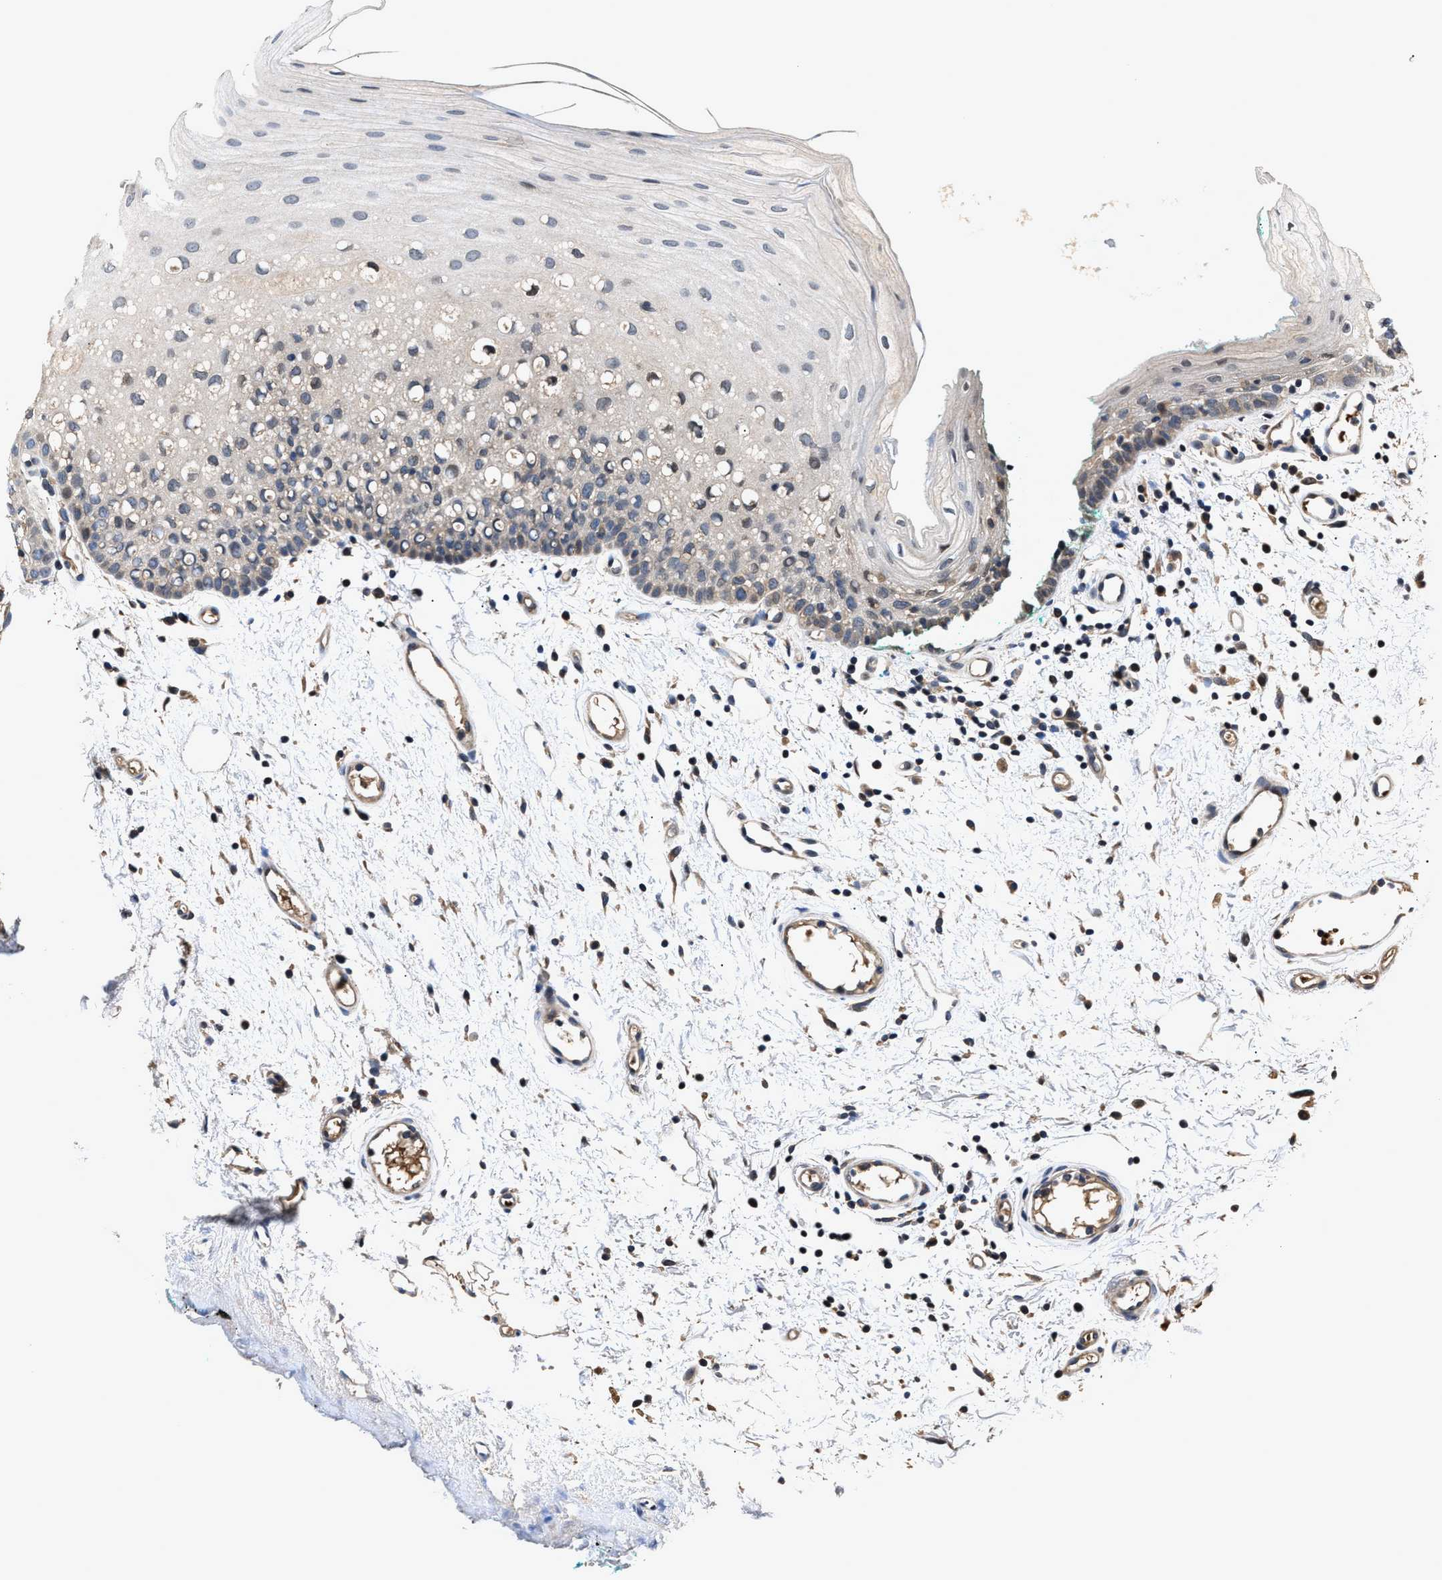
{"staining": {"intensity": "weak", "quantity": "25%-75%", "location": "cytoplasmic/membranous,nuclear"}, "tissue": "oral mucosa", "cell_type": "Squamous epithelial cells", "image_type": "normal", "snomed": [{"axis": "morphology", "description": "Normal tissue, NOS"}, {"axis": "morphology", "description": "Squamous cell carcinoma, NOS"}, {"axis": "topography", "description": "Oral tissue"}, {"axis": "topography", "description": "Salivary gland"}, {"axis": "topography", "description": "Head-Neck"}], "caption": "Protein analysis of normal oral mucosa reveals weak cytoplasmic/membranous,nuclear positivity in approximately 25%-75% of squamous epithelial cells.", "gene": "TNRC18", "patient": {"sex": "female", "age": 62}}